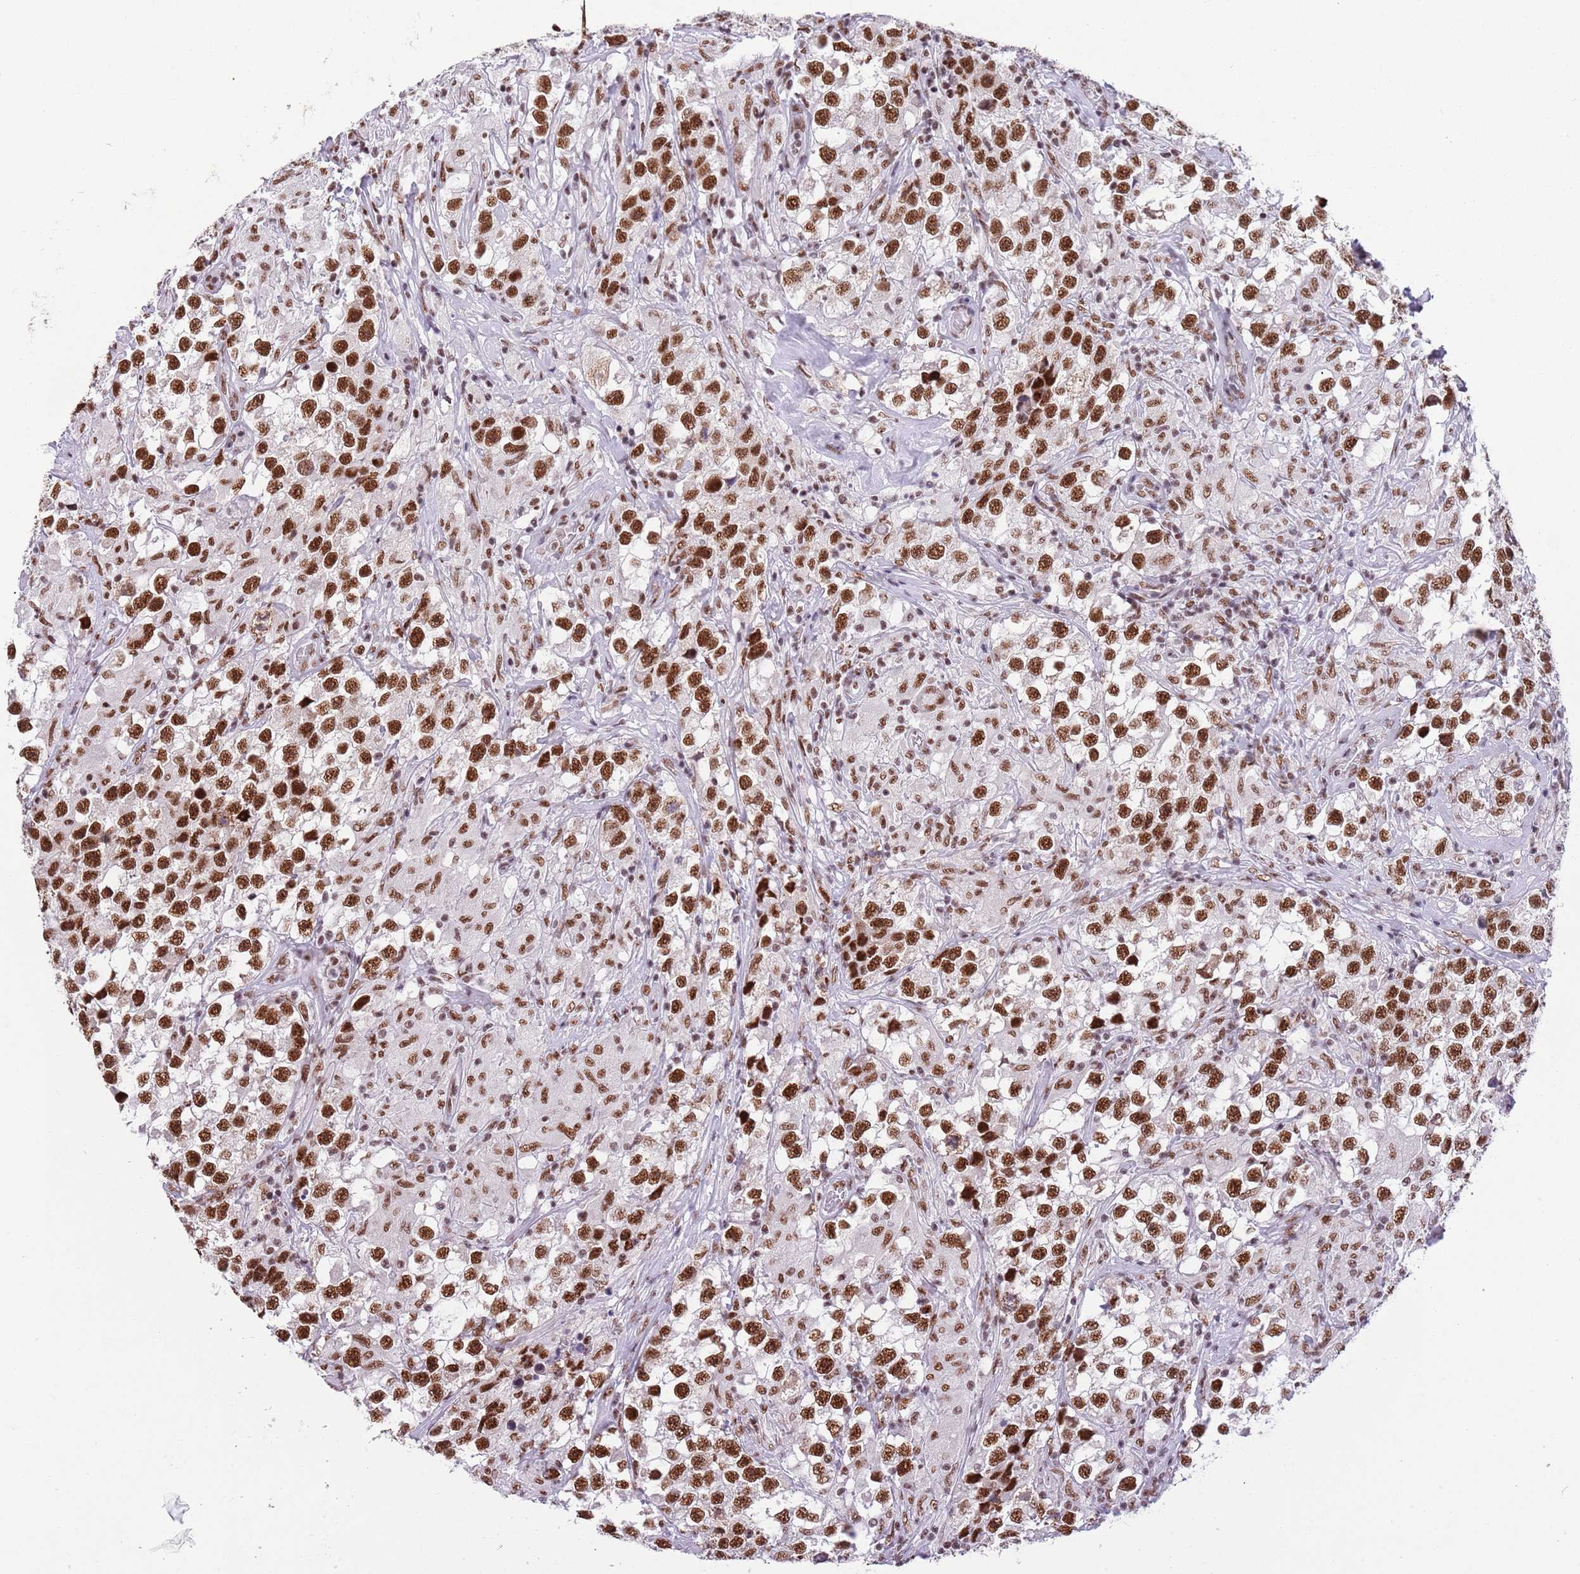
{"staining": {"intensity": "strong", "quantity": ">75%", "location": "nuclear"}, "tissue": "testis cancer", "cell_type": "Tumor cells", "image_type": "cancer", "snomed": [{"axis": "morphology", "description": "Seminoma, NOS"}, {"axis": "topography", "description": "Testis"}], "caption": "Testis cancer (seminoma) was stained to show a protein in brown. There is high levels of strong nuclear staining in about >75% of tumor cells.", "gene": "SF3A2", "patient": {"sex": "male", "age": 46}}